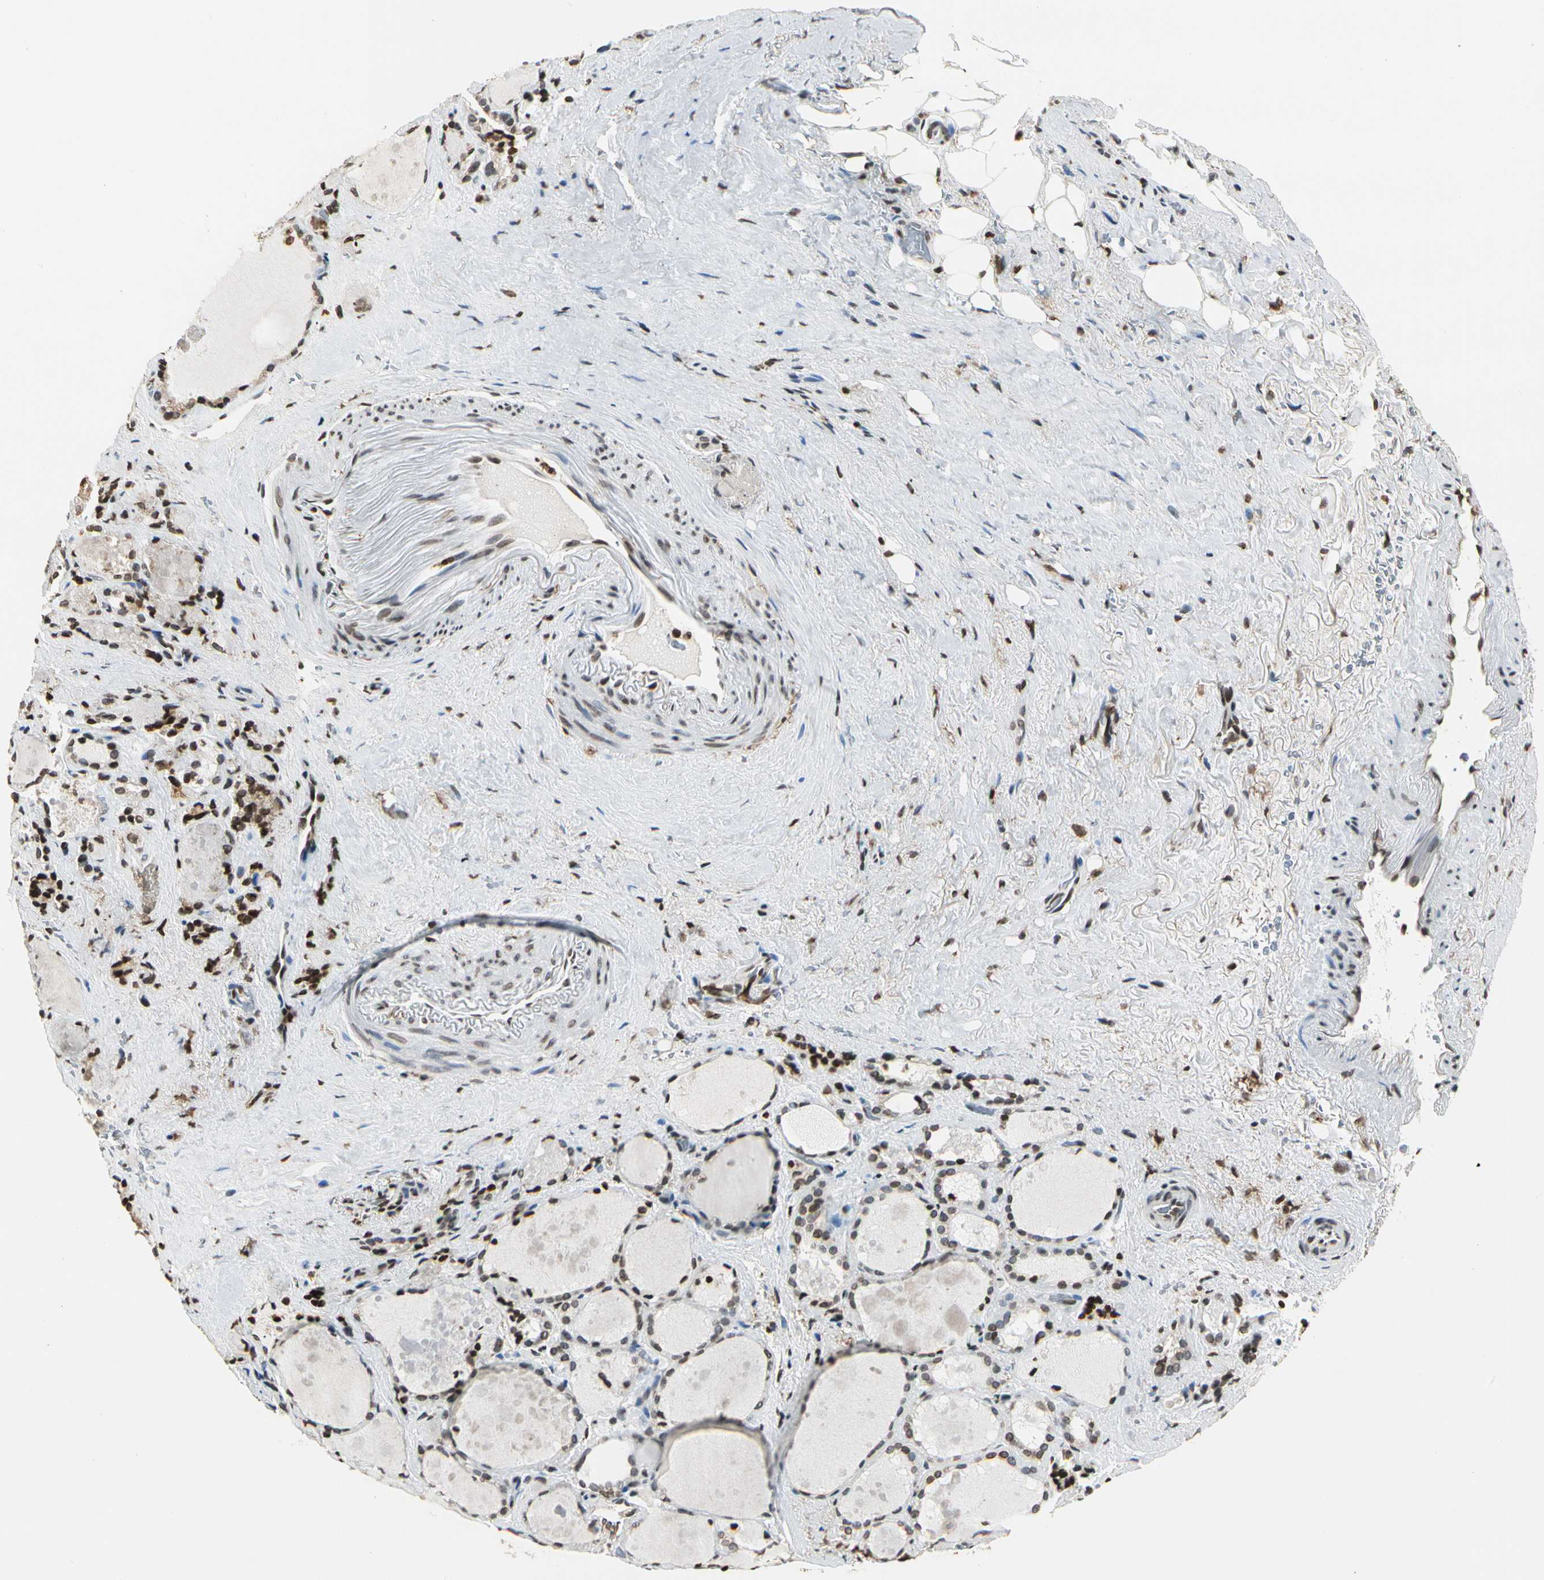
{"staining": {"intensity": "moderate", "quantity": ">75%", "location": "nuclear"}, "tissue": "thyroid gland", "cell_type": "Glandular cells", "image_type": "normal", "snomed": [{"axis": "morphology", "description": "Normal tissue, NOS"}, {"axis": "topography", "description": "Thyroid gland"}], "caption": "Brown immunohistochemical staining in normal human thyroid gland displays moderate nuclear staining in approximately >75% of glandular cells. (brown staining indicates protein expression, while blue staining denotes nuclei).", "gene": "FER", "patient": {"sex": "female", "age": 75}}